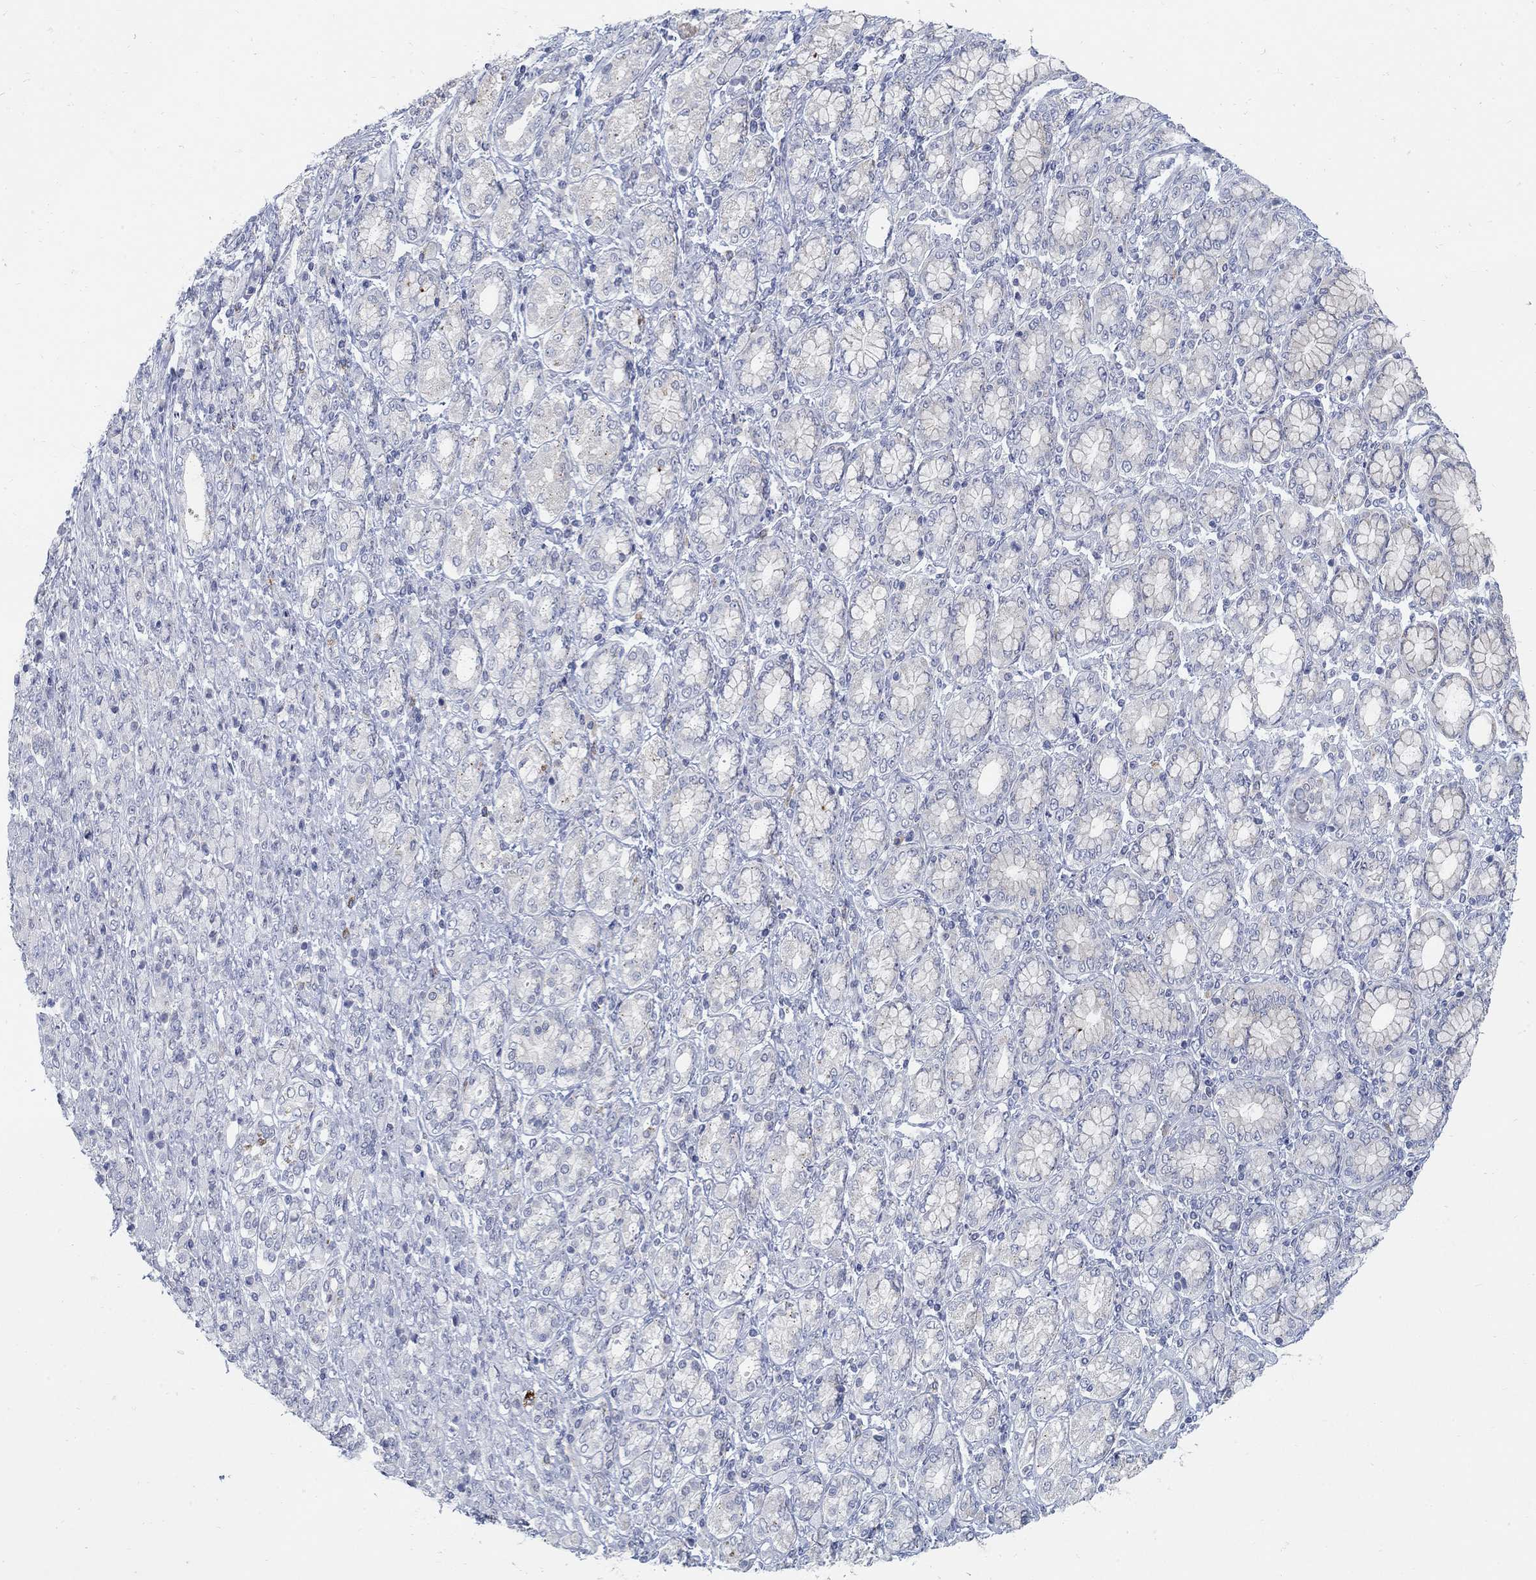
{"staining": {"intensity": "negative", "quantity": "none", "location": "none"}, "tissue": "stomach cancer", "cell_type": "Tumor cells", "image_type": "cancer", "snomed": [{"axis": "morphology", "description": "Normal tissue, NOS"}, {"axis": "morphology", "description": "Adenocarcinoma, NOS"}, {"axis": "topography", "description": "Stomach"}], "caption": "This is a image of immunohistochemistry staining of stomach adenocarcinoma, which shows no staining in tumor cells.", "gene": "ANO7", "patient": {"sex": "female", "age": 79}}